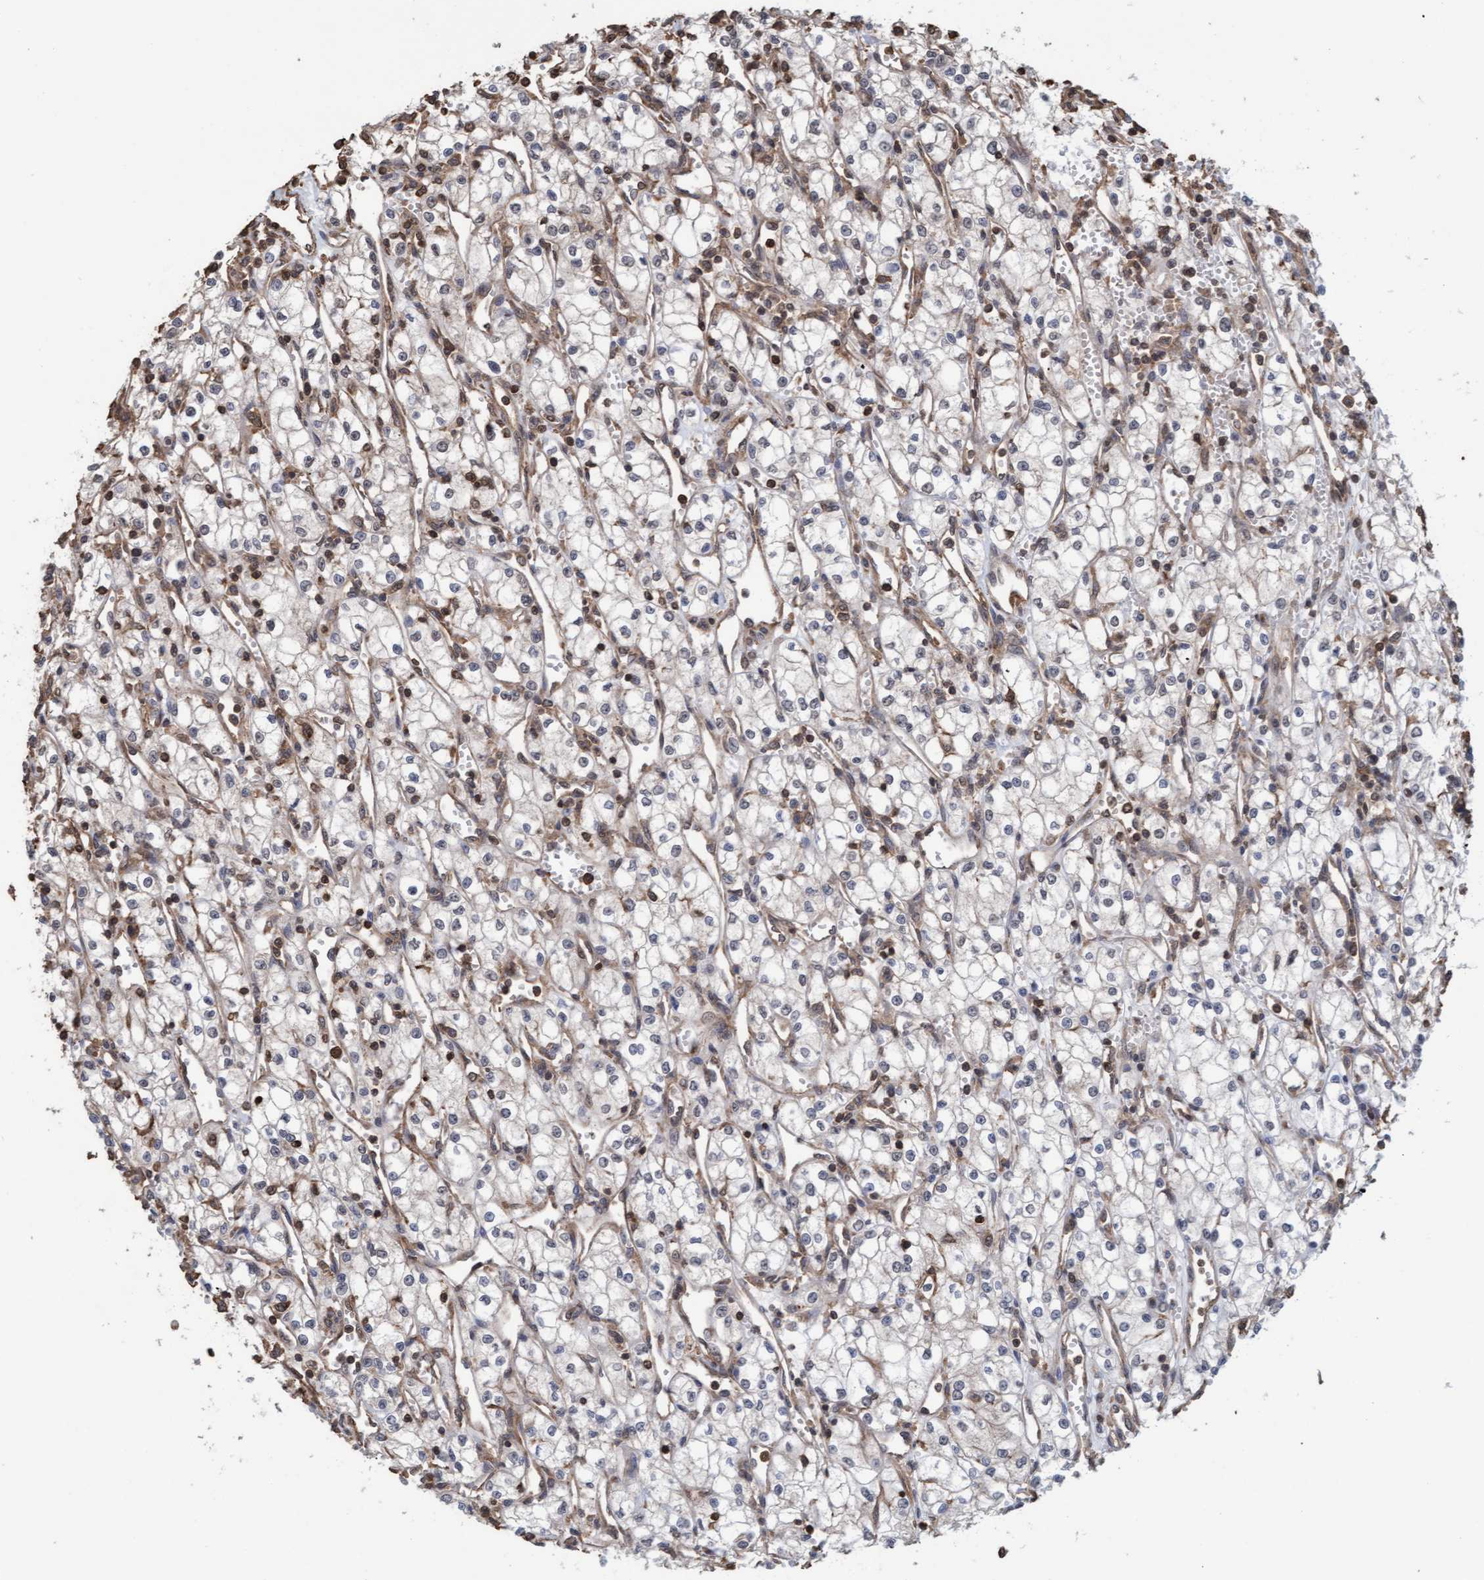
{"staining": {"intensity": "weak", "quantity": "<25%", "location": "cytoplasmic/membranous"}, "tissue": "renal cancer", "cell_type": "Tumor cells", "image_type": "cancer", "snomed": [{"axis": "morphology", "description": "Adenocarcinoma, NOS"}, {"axis": "topography", "description": "Kidney"}], "caption": "A high-resolution histopathology image shows immunohistochemistry staining of renal cancer (adenocarcinoma), which displays no significant expression in tumor cells.", "gene": "FXR2", "patient": {"sex": "male", "age": 59}}